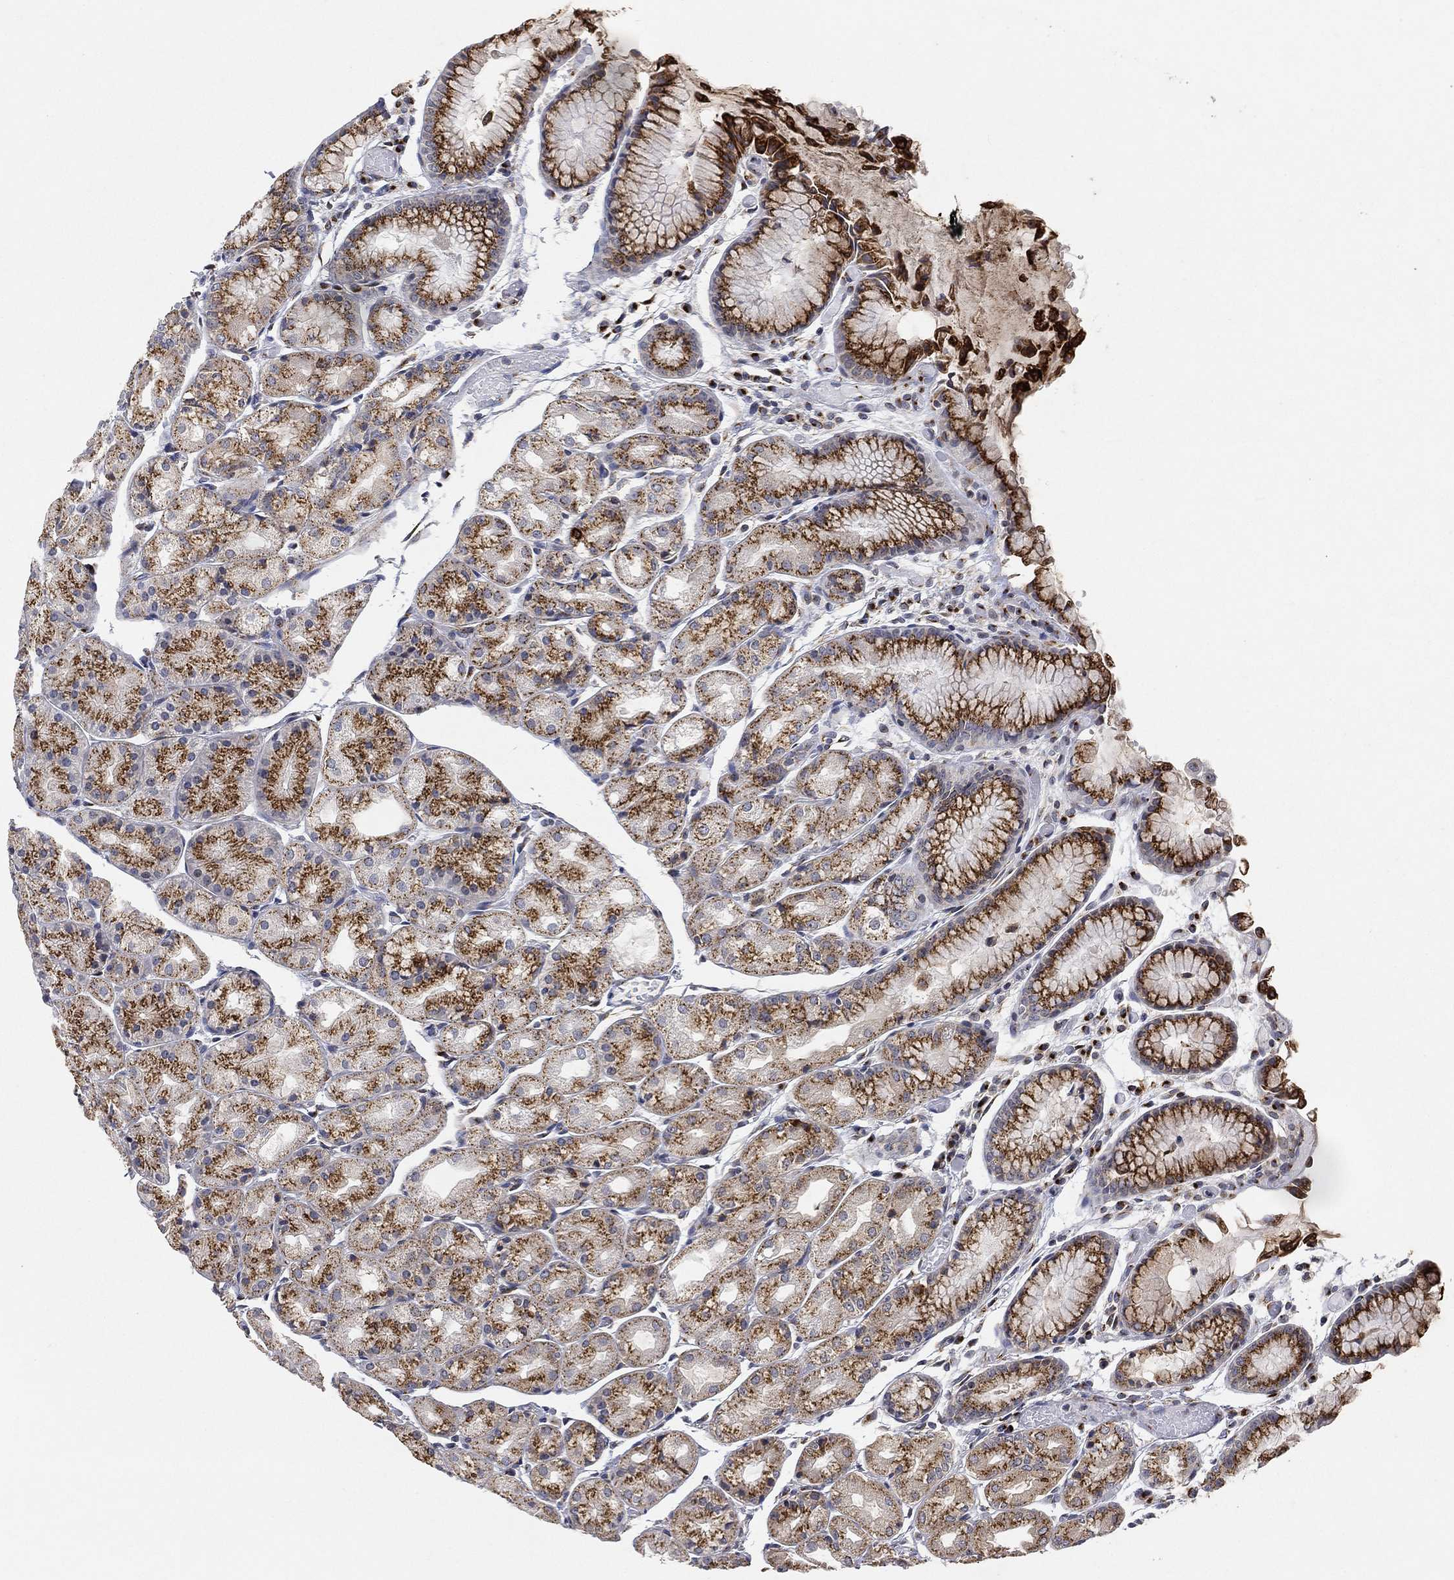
{"staining": {"intensity": "strong", "quantity": "25%-75%", "location": "cytoplasmic/membranous"}, "tissue": "stomach", "cell_type": "Glandular cells", "image_type": "normal", "snomed": [{"axis": "morphology", "description": "Normal tissue, NOS"}, {"axis": "topography", "description": "Stomach, upper"}], "caption": "Immunohistochemical staining of unremarkable human stomach shows strong cytoplasmic/membranous protein positivity in about 25%-75% of glandular cells. The protein is stained brown, and the nuclei are stained in blue (DAB IHC with brightfield microscopy, high magnification).", "gene": "TICAM1", "patient": {"sex": "male", "age": 72}}